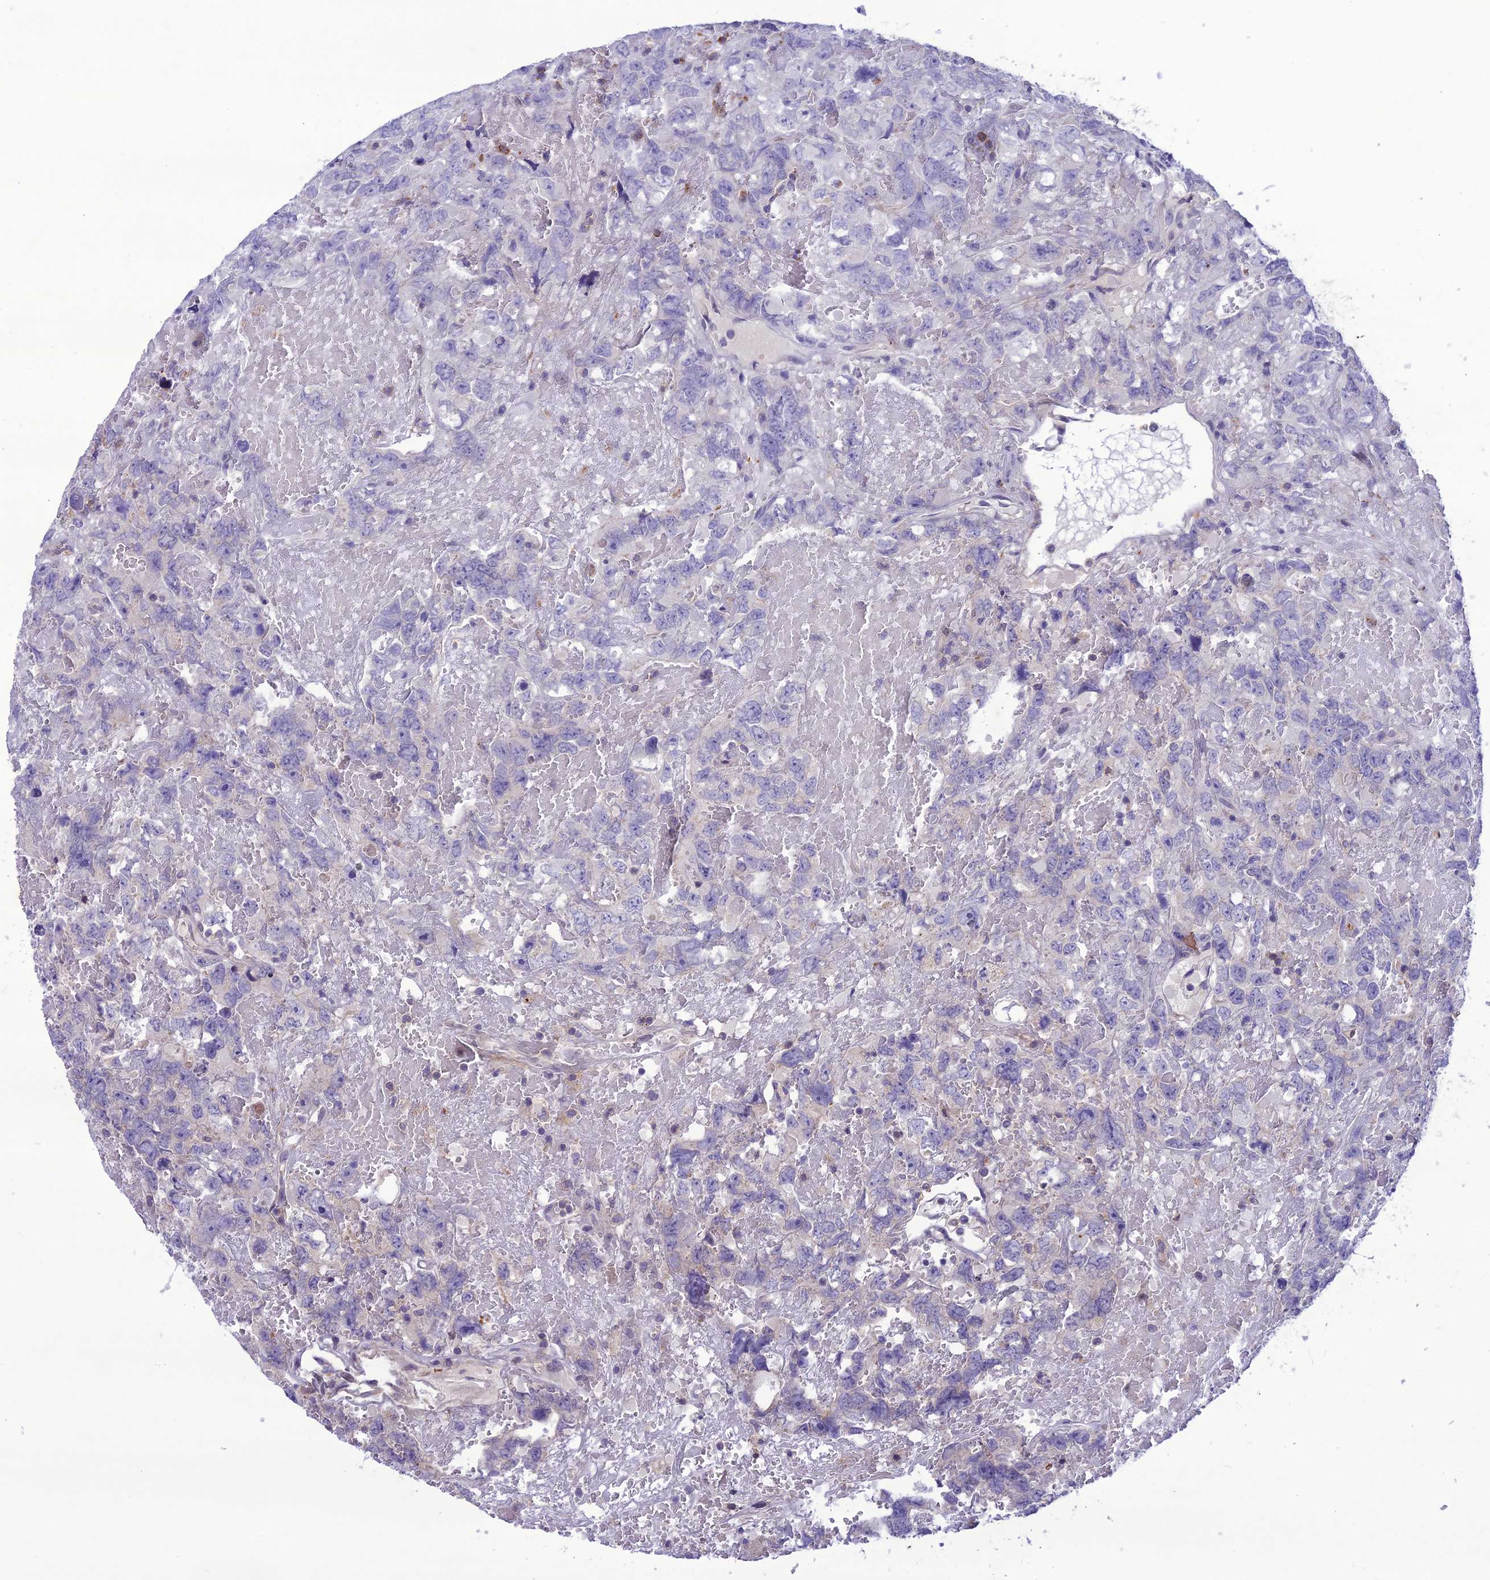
{"staining": {"intensity": "negative", "quantity": "none", "location": "none"}, "tissue": "testis cancer", "cell_type": "Tumor cells", "image_type": "cancer", "snomed": [{"axis": "morphology", "description": "Carcinoma, Embryonal, NOS"}, {"axis": "topography", "description": "Testis"}], "caption": "The histopathology image displays no staining of tumor cells in testis embryonal carcinoma. The staining was performed using DAB (3,3'-diaminobenzidine) to visualize the protein expression in brown, while the nuclei were stained in blue with hematoxylin (Magnification: 20x).", "gene": "GDF6", "patient": {"sex": "male", "age": 45}}